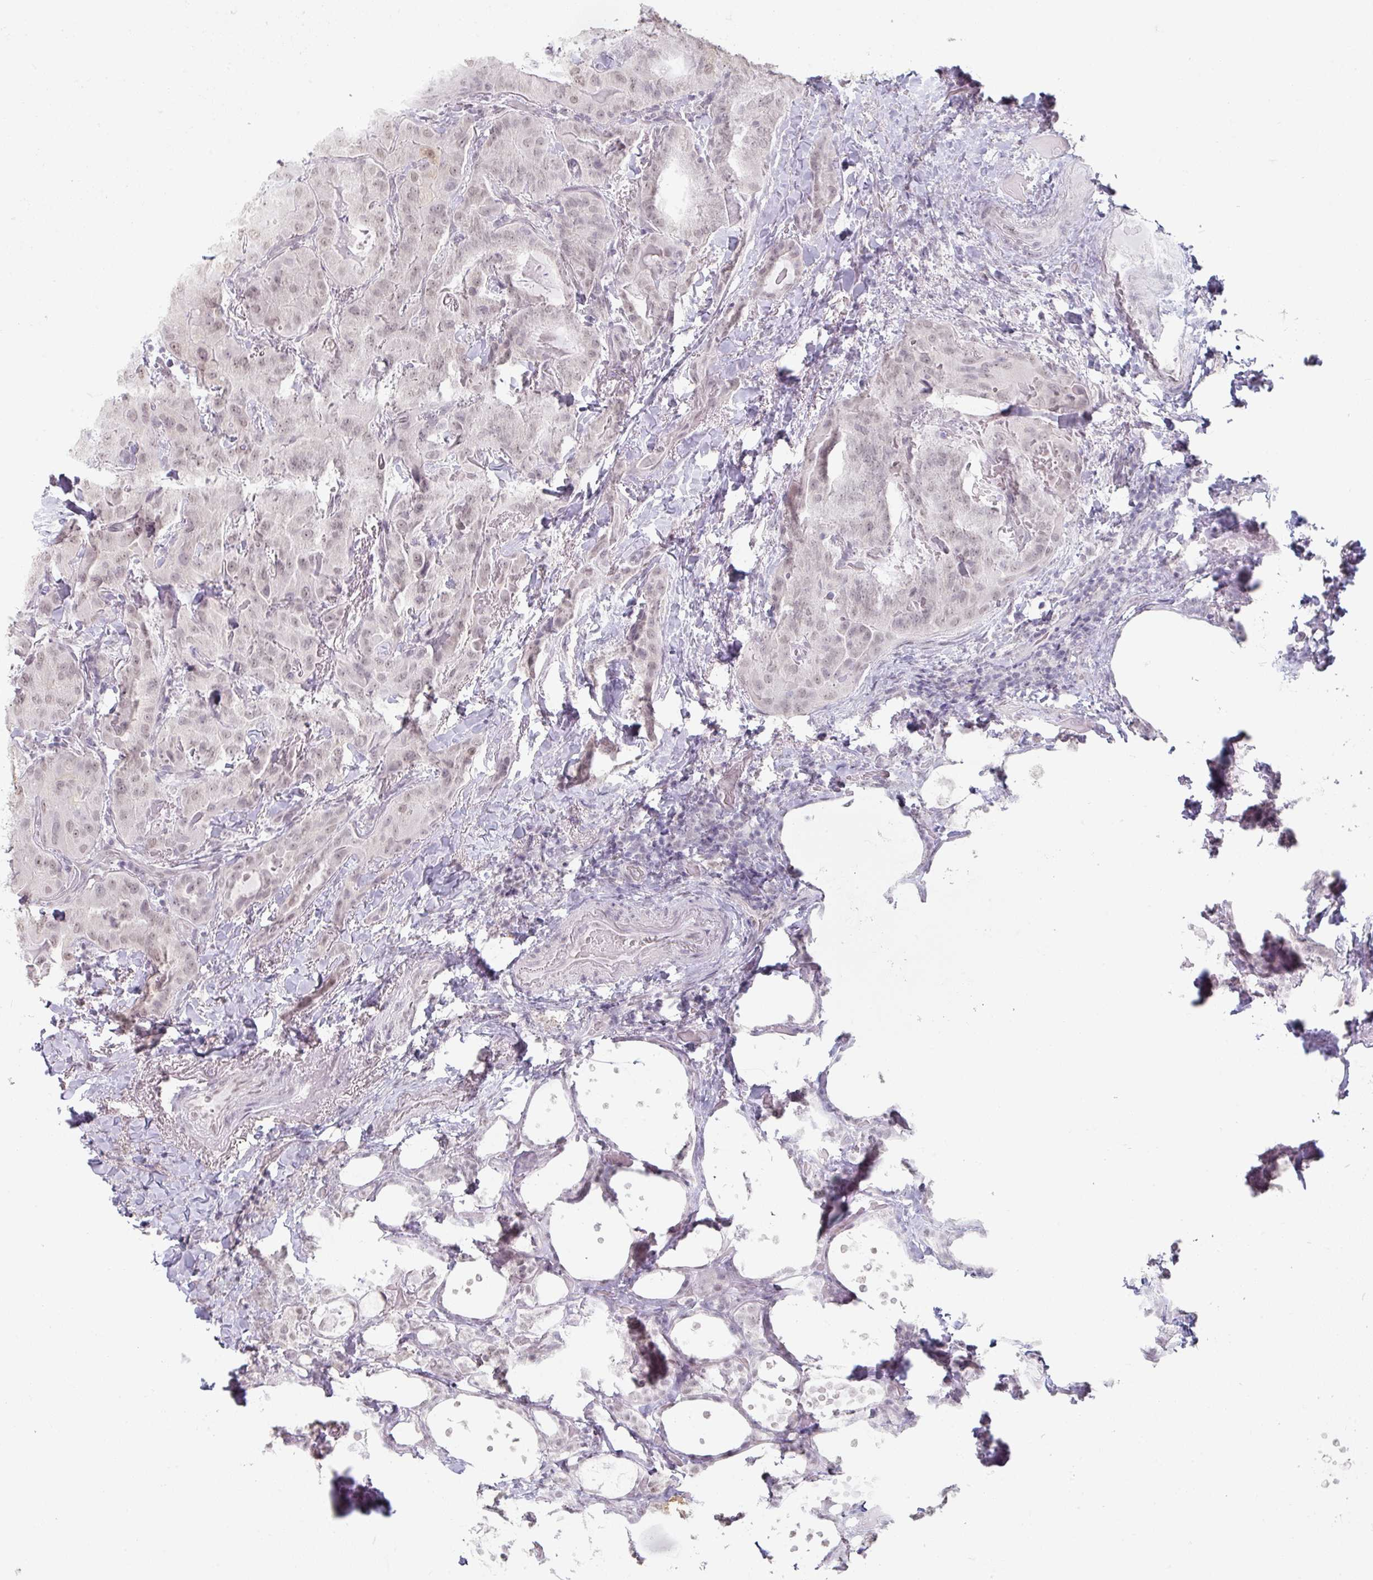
{"staining": {"intensity": "negative", "quantity": "none", "location": "none"}, "tissue": "thyroid cancer", "cell_type": "Tumor cells", "image_type": "cancer", "snomed": [{"axis": "morphology", "description": "Papillary adenocarcinoma, NOS"}, {"axis": "topography", "description": "Thyroid gland"}], "caption": "Tumor cells show no significant expression in thyroid cancer (papillary adenocarcinoma).", "gene": "SPRR1A", "patient": {"sex": "female", "age": 68}}